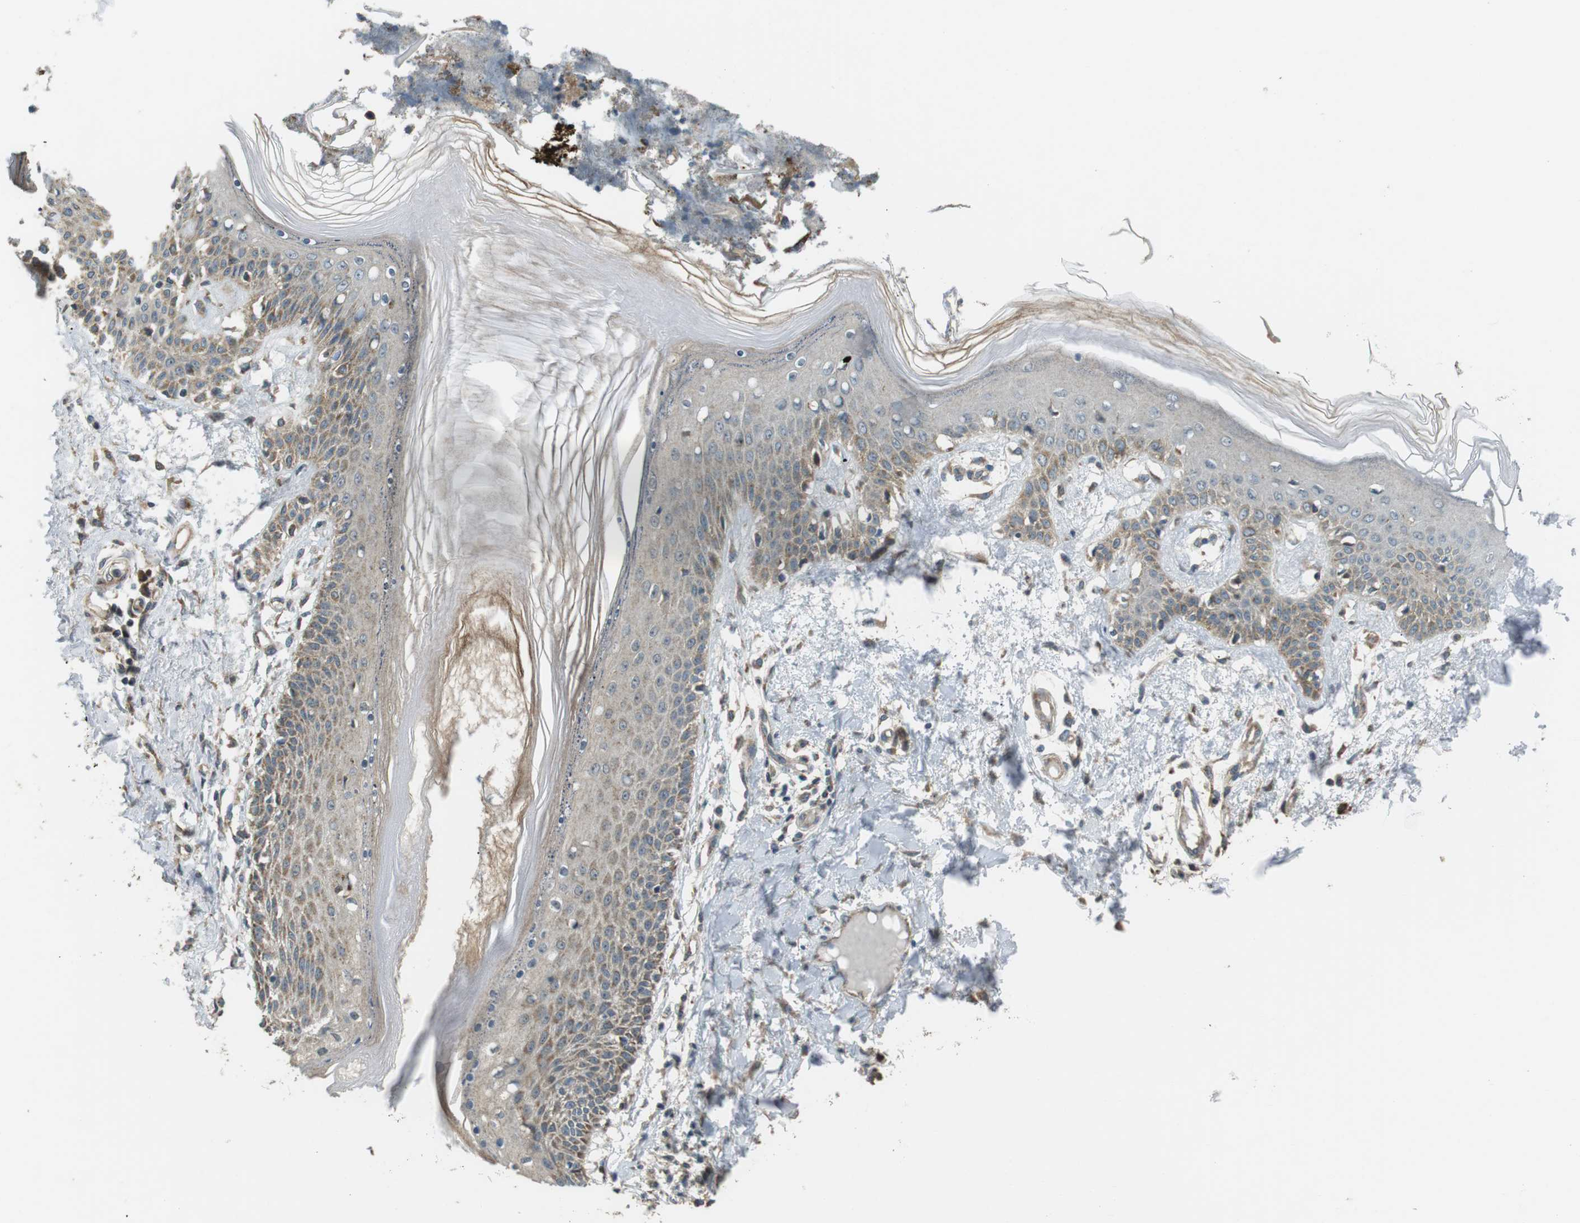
{"staining": {"intensity": "moderate", "quantity": "25%-75%", "location": "cytoplasmic/membranous"}, "tissue": "skin", "cell_type": "Fibroblasts", "image_type": "normal", "snomed": [{"axis": "morphology", "description": "Normal tissue, NOS"}, {"axis": "topography", "description": "Skin"}], "caption": "The immunohistochemical stain shows moderate cytoplasmic/membranous expression in fibroblasts of normal skin.", "gene": "BACE1", "patient": {"sex": "male", "age": 53}}